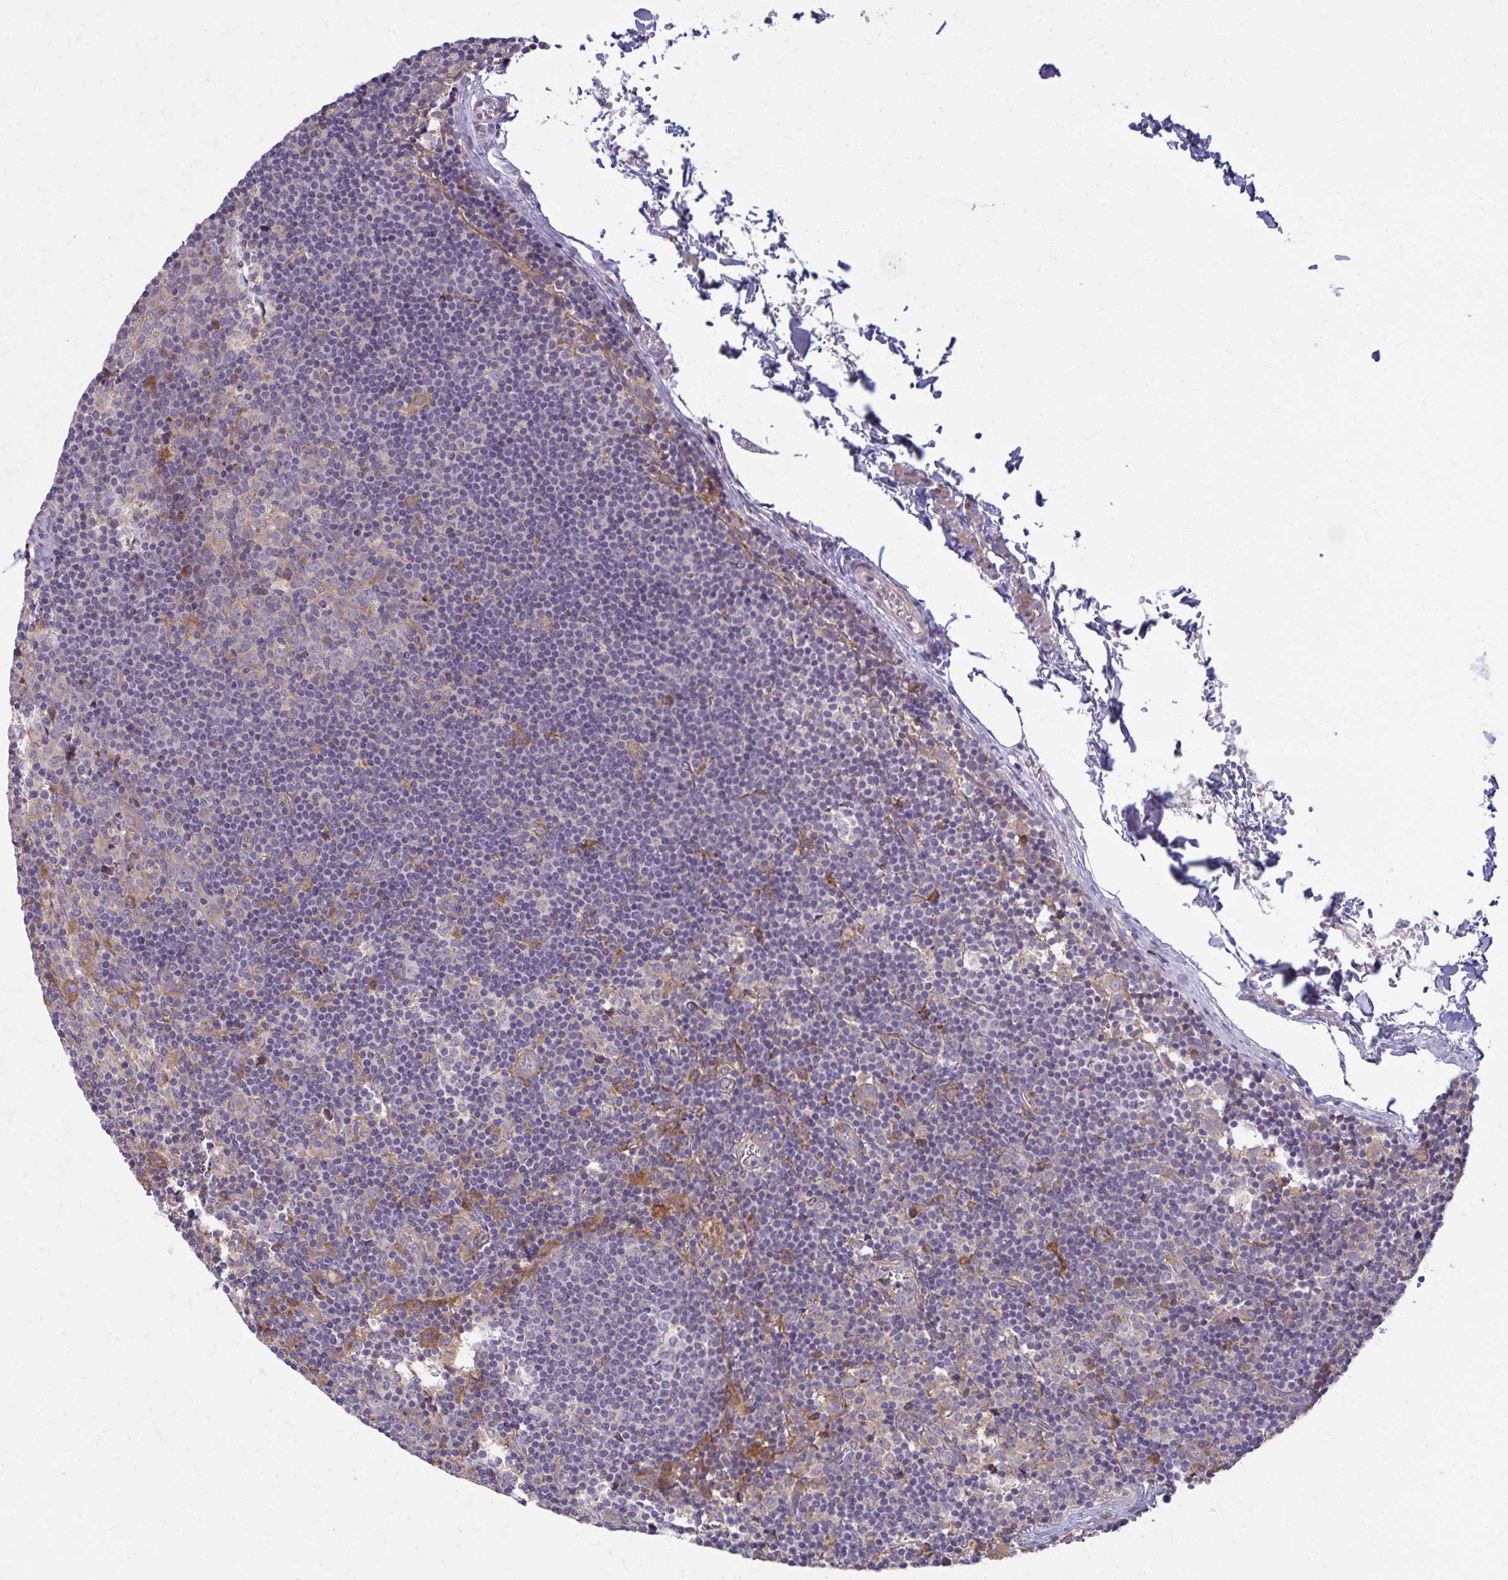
{"staining": {"intensity": "weak", "quantity": "<25%", "location": "cytoplasmic/membranous"}, "tissue": "lymph node", "cell_type": "Germinal center cells", "image_type": "normal", "snomed": [{"axis": "morphology", "description": "Normal tissue, NOS"}, {"axis": "topography", "description": "Lymph node"}], "caption": "A high-resolution micrograph shows IHC staining of unremarkable lymph node, which reveals no significant expression in germinal center cells.", "gene": "CEMP1", "patient": {"sex": "female", "age": 45}}